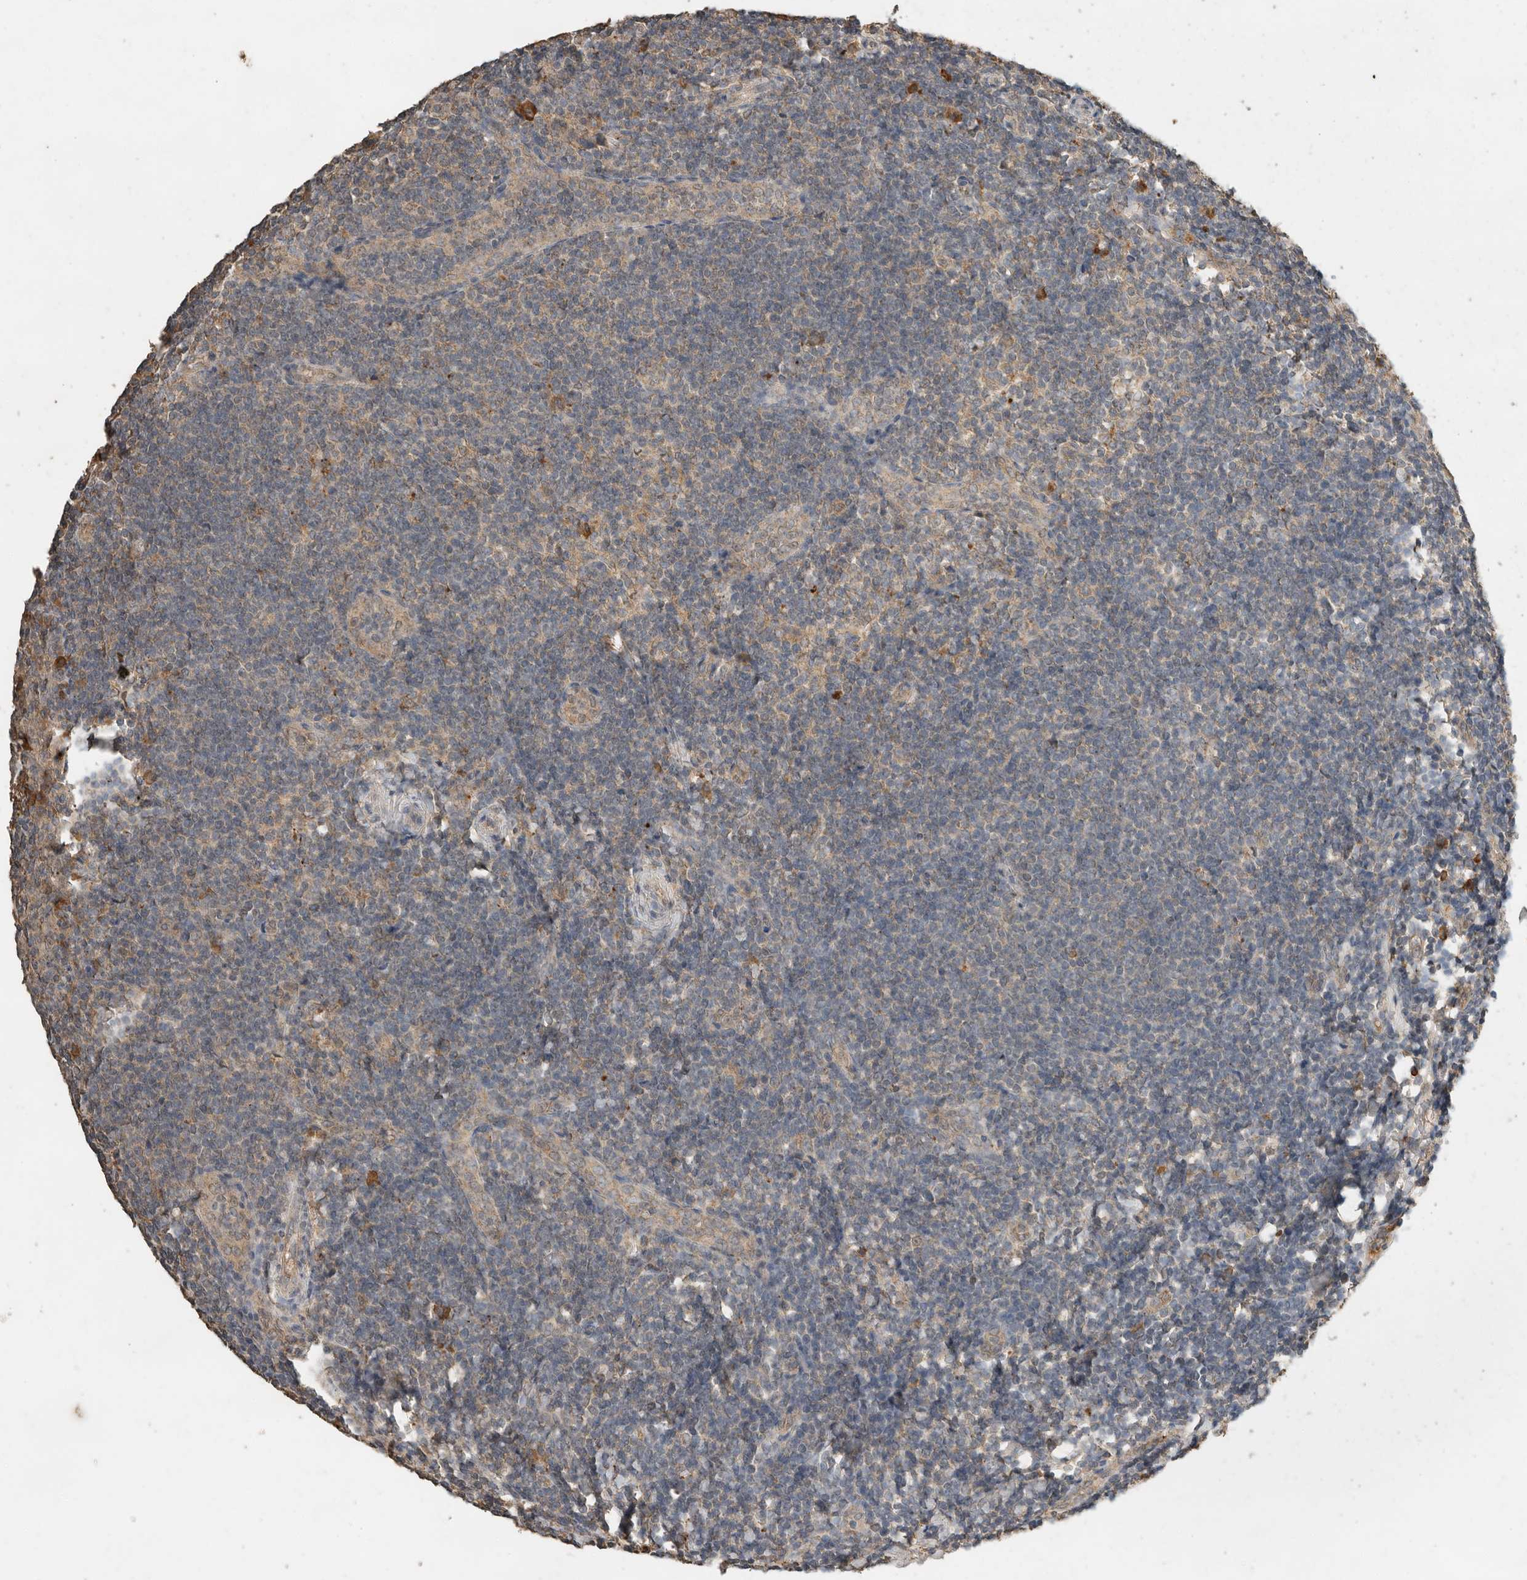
{"staining": {"intensity": "moderate", "quantity": "<25%", "location": "cytoplasmic/membranous"}, "tissue": "tonsil", "cell_type": "Germinal center cells", "image_type": "normal", "snomed": [{"axis": "morphology", "description": "Normal tissue, NOS"}, {"axis": "topography", "description": "Tonsil"}], "caption": "IHC micrograph of benign tonsil: tonsil stained using IHC reveals low levels of moderate protein expression localized specifically in the cytoplasmic/membranous of germinal center cells, appearing as a cytoplasmic/membranous brown color.", "gene": "CTF1", "patient": {"sex": "male", "age": 31}}